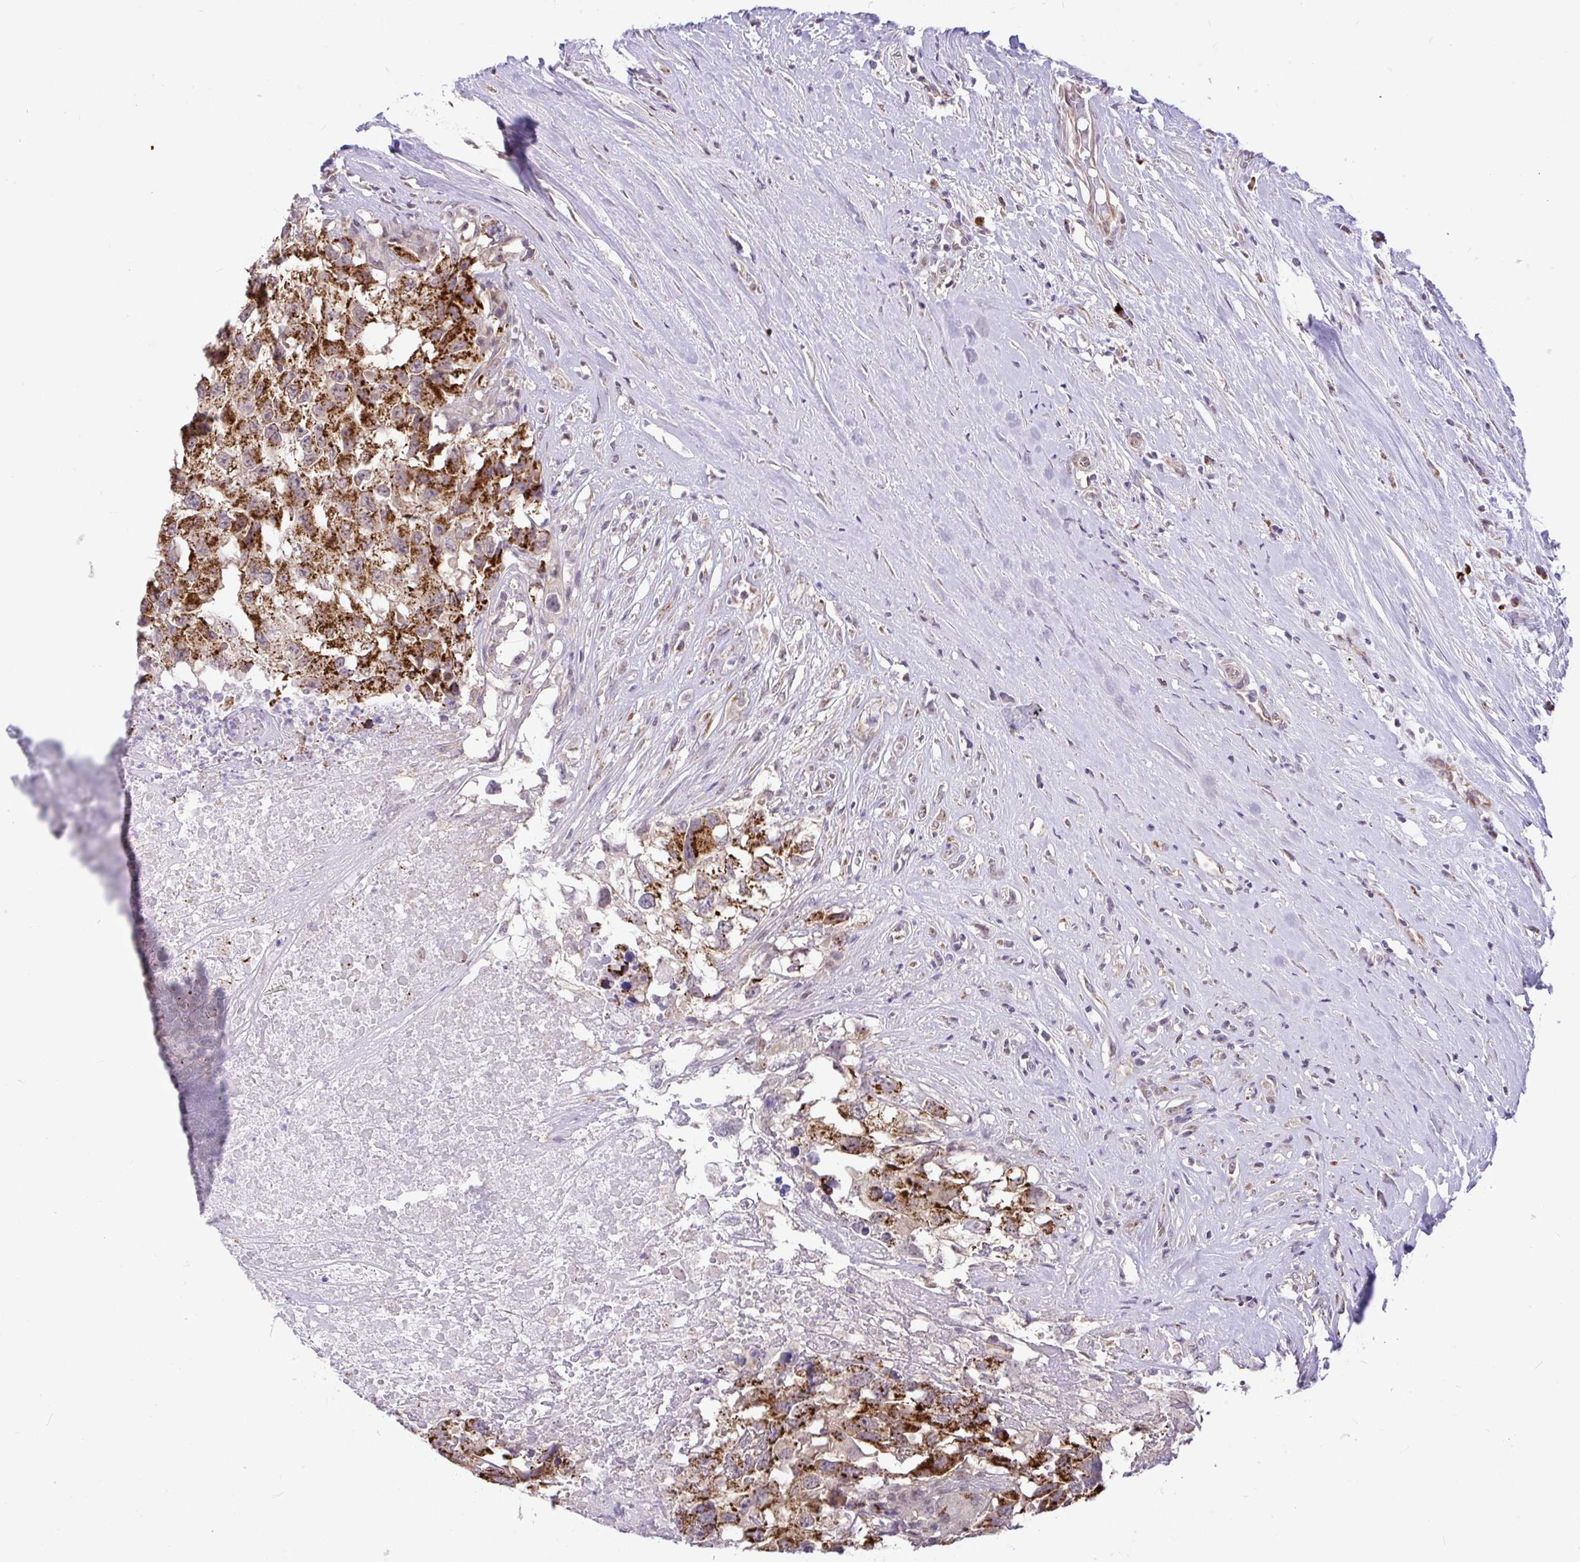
{"staining": {"intensity": "strong", "quantity": ">75%", "location": "cytoplasmic/membranous"}, "tissue": "testis cancer", "cell_type": "Tumor cells", "image_type": "cancer", "snomed": [{"axis": "morphology", "description": "Carcinoma, Embryonal, NOS"}, {"axis": "topography", "description": "Testis"}], "caption": "Immunohistochemical staining of human testis embryonal carcinoma demonstrates high levels of strong cytoplasmic/membranous protein positivity in about >75% of tumor cells.", "gene": "PYCR2", "patient": {"sex": "male", "age": 83}}